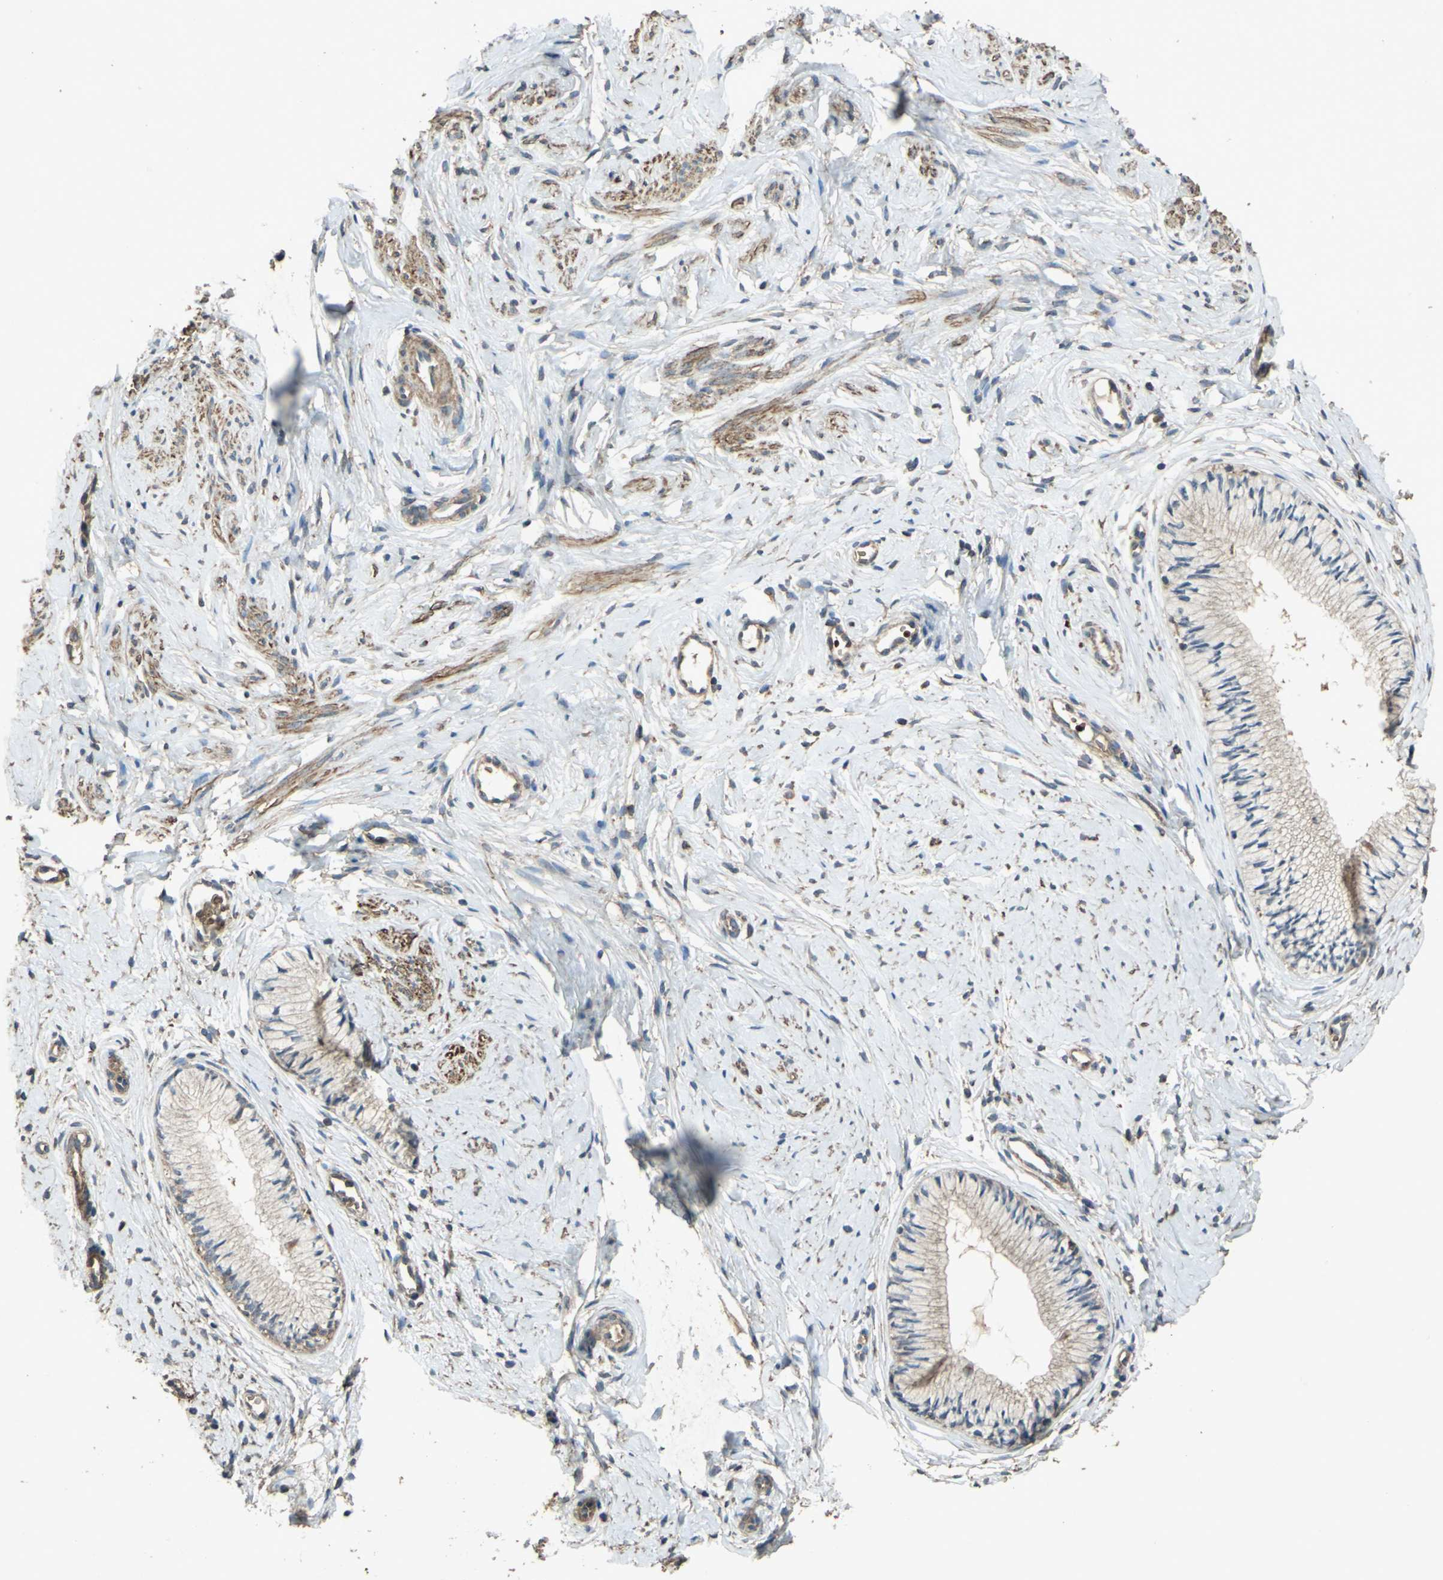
{"staining": {"intensity": "moderate", "quantity": ">75%", "location": "cytoplasmic/membranous"}, "tissue": "cervix", "cell_type": "Glandular cells", "image_type": "normal", "snomed": [{"axis": "morphology", "description": "Normal tissue, NOS"}, {"axis": "topography", "description": "Cervix"}], "caption": "Human cervix stained with a brown dye demonstrates moderate cytoplasmic/membranous positive staining in about >75% of glandular cells.", "gene": "POLRMT", "patient": {"sex": "female", "age": 46}}